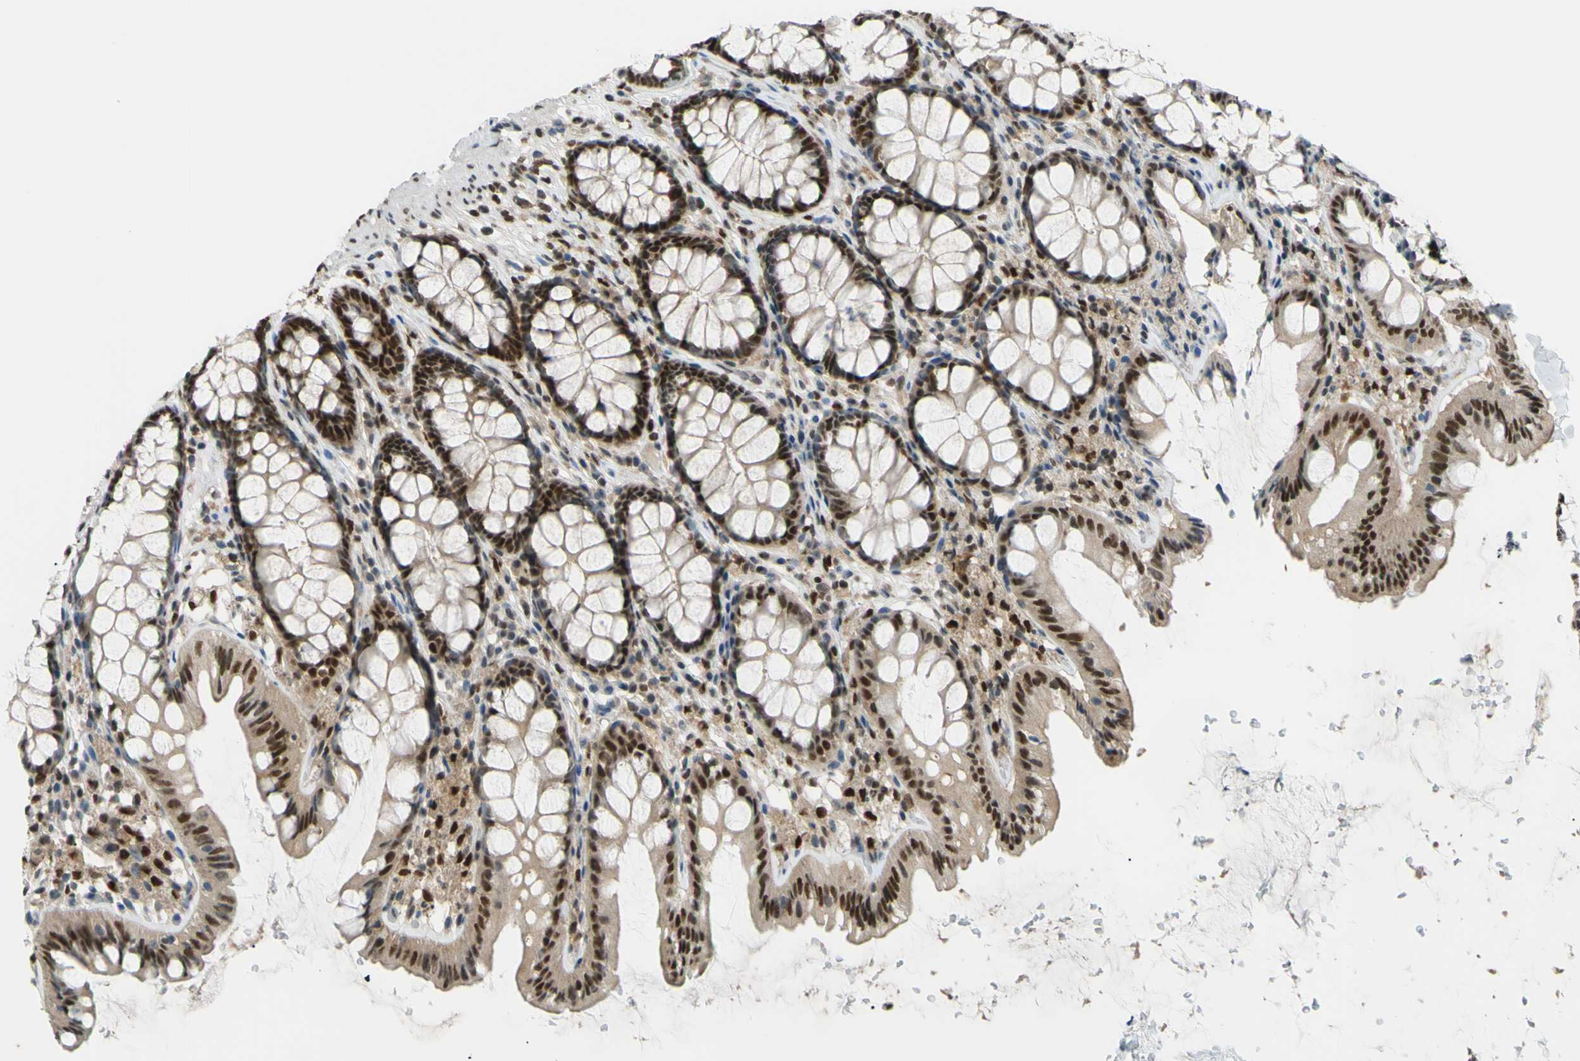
{"staining": {"intensity": "moderate", "quantity": ">75%", "location": "nuclear"}, "tissue": "colon", "cell_type": "Endothelial cells", "image_type": "normal", "snomed": [{"axis": "morphology", "description": "Normal tissue, NOS"}, {"axis": "topography", "description": "Colon"}], "caption": "Colon stained with a brown dye displays moderate nuclear positive staining in approximately >75% of endothelial cells.", "gene": "FKBP5", "patient": {"sex": "female", "age": 55}}